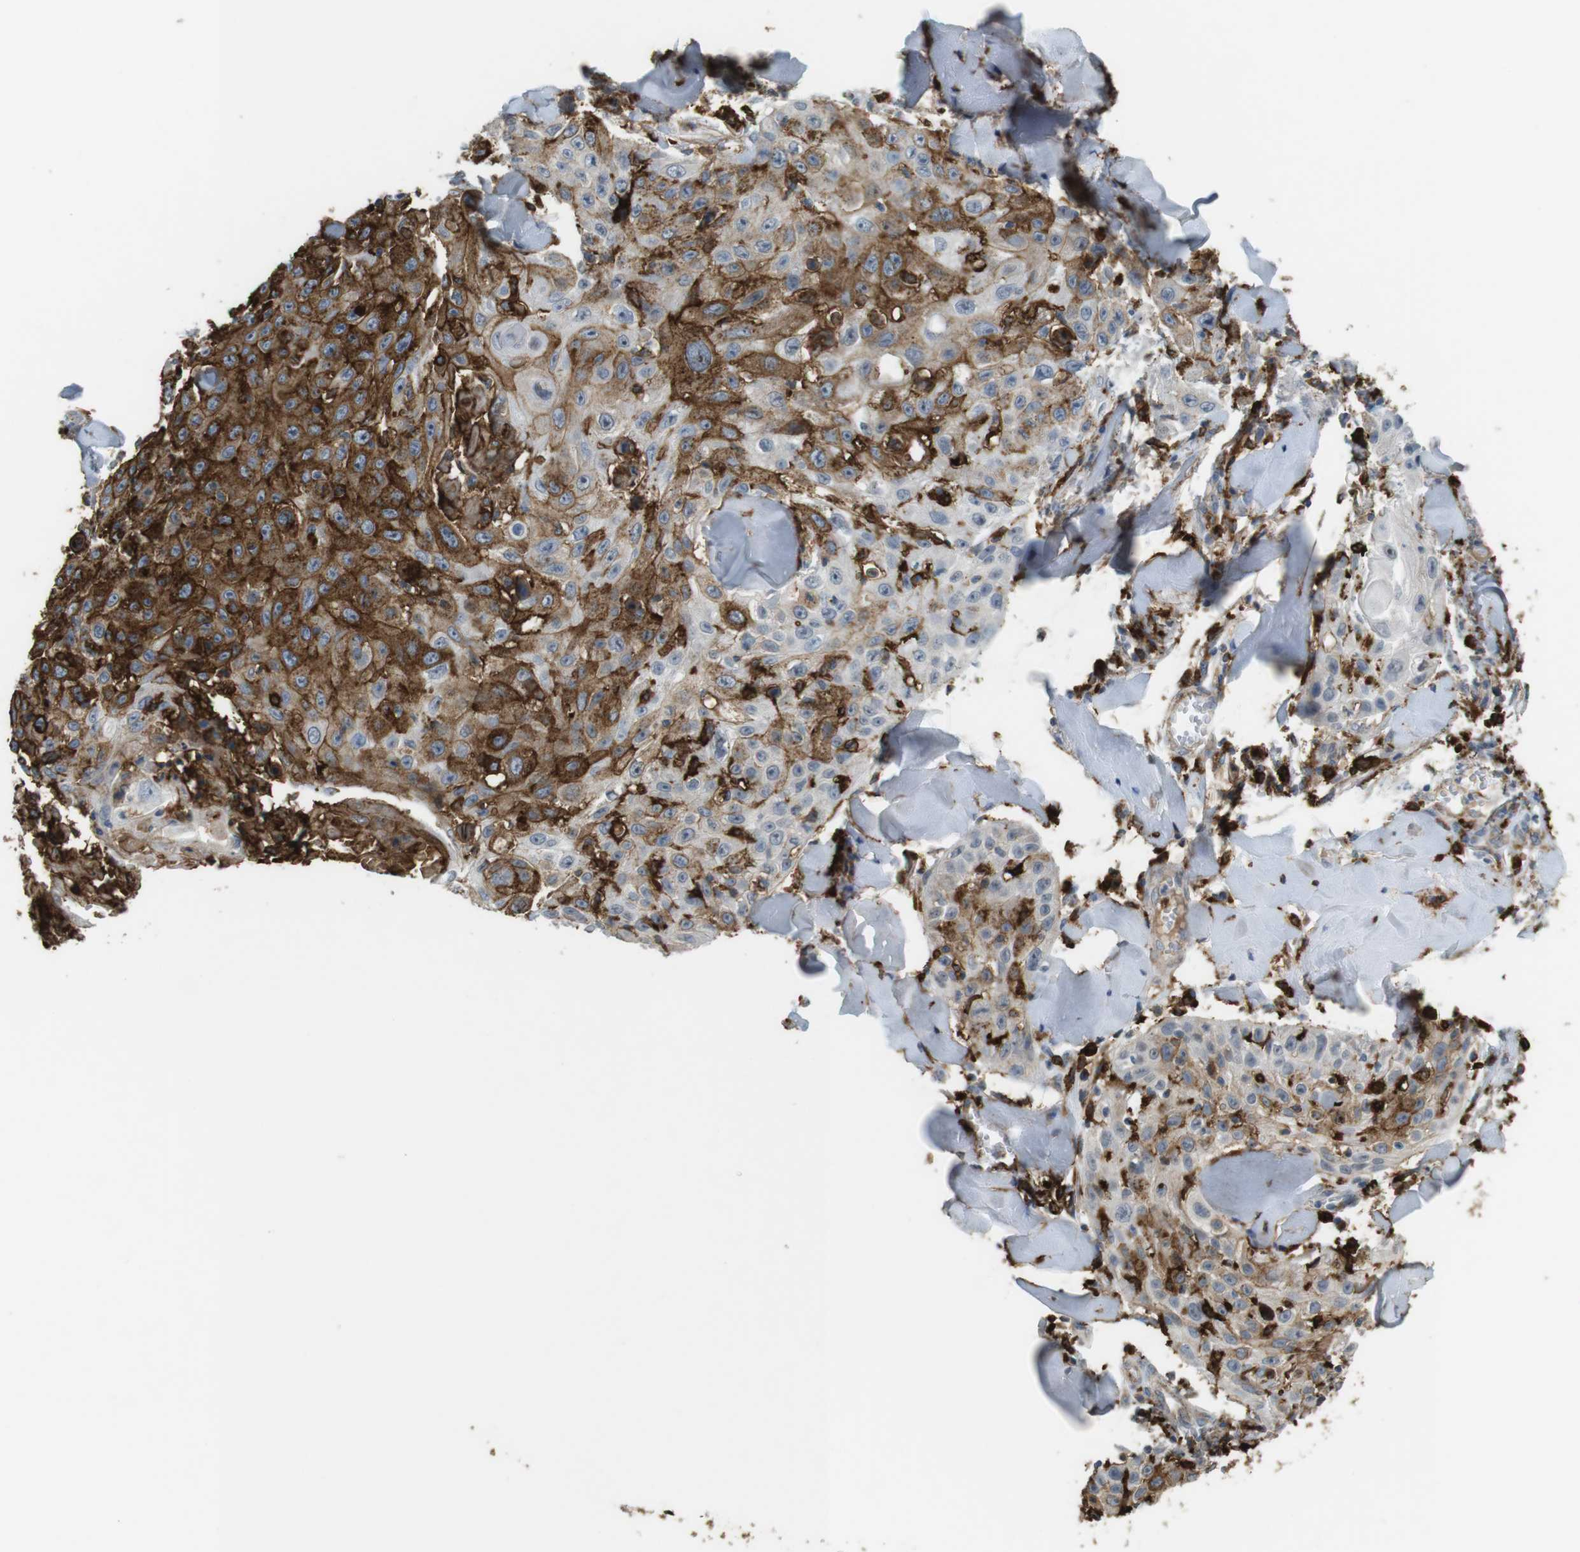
{"staining": {"intensity": "moderate", "quantity": "25%-75%", "location": "cytoplasmic/membranous"}, "tissue": "skin cancer", "cell_type": "Tumor cells", "image_type": "cancer", "snomed": [{"axis": "morphology", "description": "Squamous cell carcinoma, NOS"}, {"axis": "topography", "description": "Skin"}], "caption": "This histopathology image reveals skin cancer stained with IHC to label a protein in brown. The cytoplasmic/membranous of tumor cells show moderate positivity for the protein. Nuclei are counter-stained blue.", "gene": "HLA-DRA", "patient": {"sex": "male", "age": 86}}